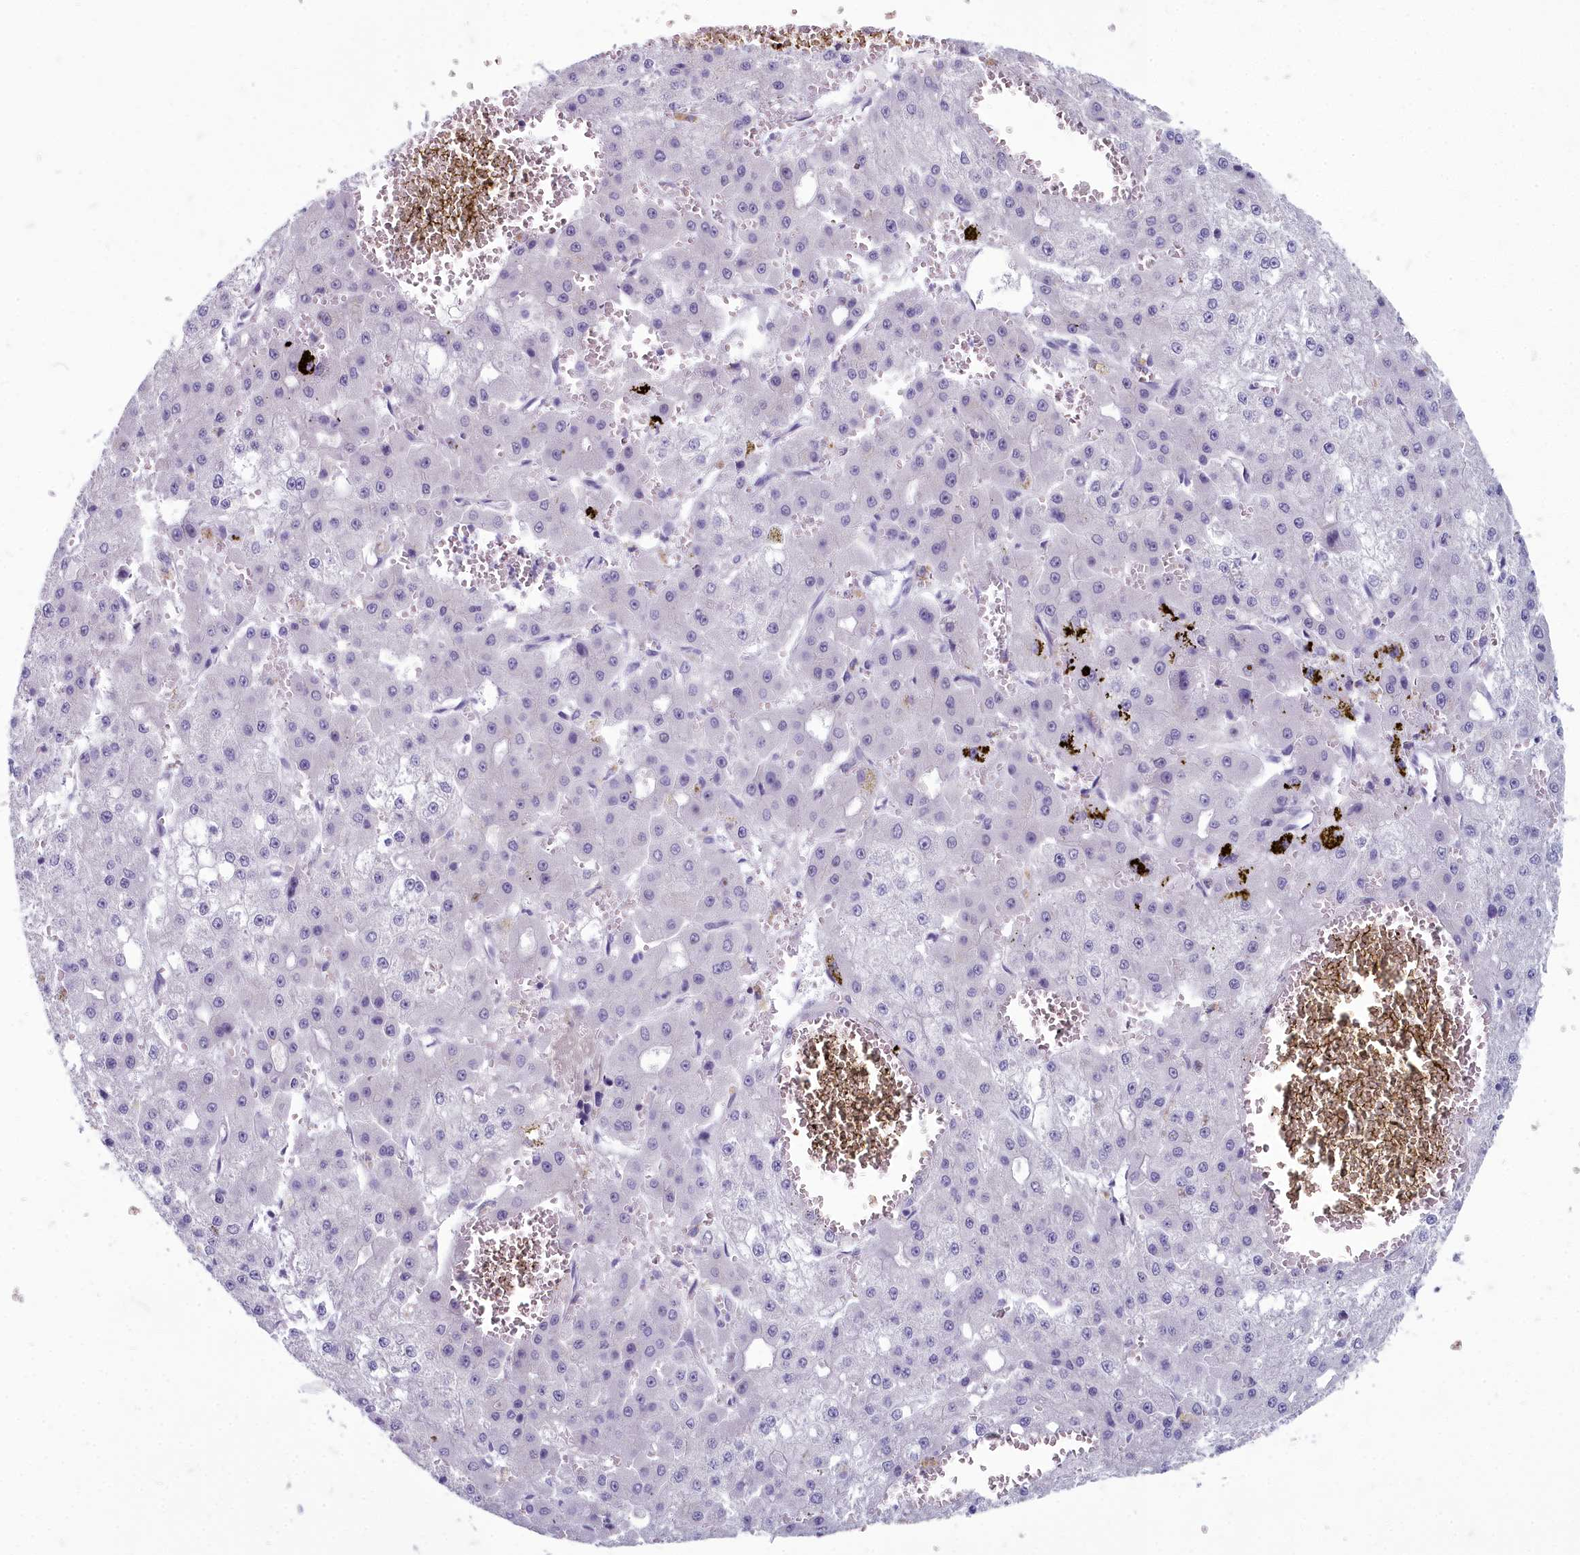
{"staining": {"intensity": "negative", "quantity": "none", "location": "none"}, "tissue": "liver cancer", "cell_type": "Tumor cells", "image_type": "cancer", "snomed": [{"axis": "morphology", "description": "Carcinoma, Hepatocellular, NOS"}, {"axis": "topography", "description": "Liver"}], "caption": "The histopathology image shows no significant positivity in tumor cells of liver cancer (hepatocellular carcinoma).", "gene": "INSYN2A", "patient": {"sex": "male", "age": 47}}